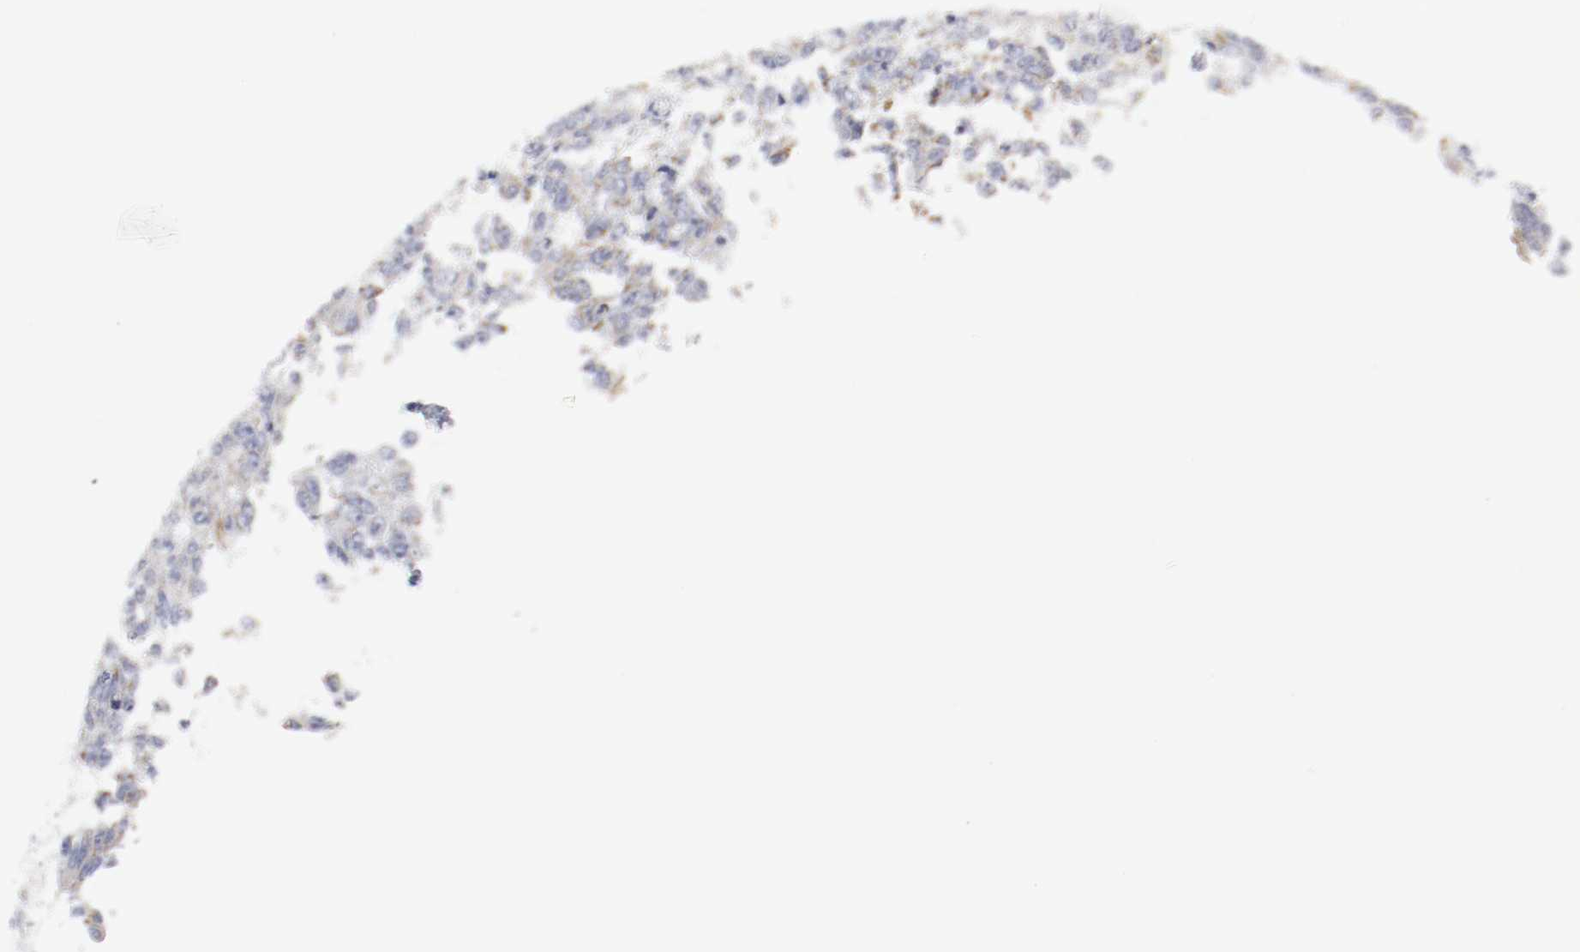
{"staining": {"intensity": "moderate", "quantity": "<25%", "location": "cytoplasmic/membranous"}, "tissue": "endometrial cancer", "cell_type": "Tumor cells", "image_type": "cancer", "snomed": [{"axis": "morphology", "description": "Adenocarcinoma, NOS"}, {"axis": "topography", "description": "Endometrium"}], "caption": "A histopathology image of human endometrial cancer stained for a protein shows moderate cytoplasmic/membranous brown staining in tumor cells. (IHC, brightfield microscopy, high magnification).", "gene": "ITGAX", "patient": {"sex": "female", "age": 42}}